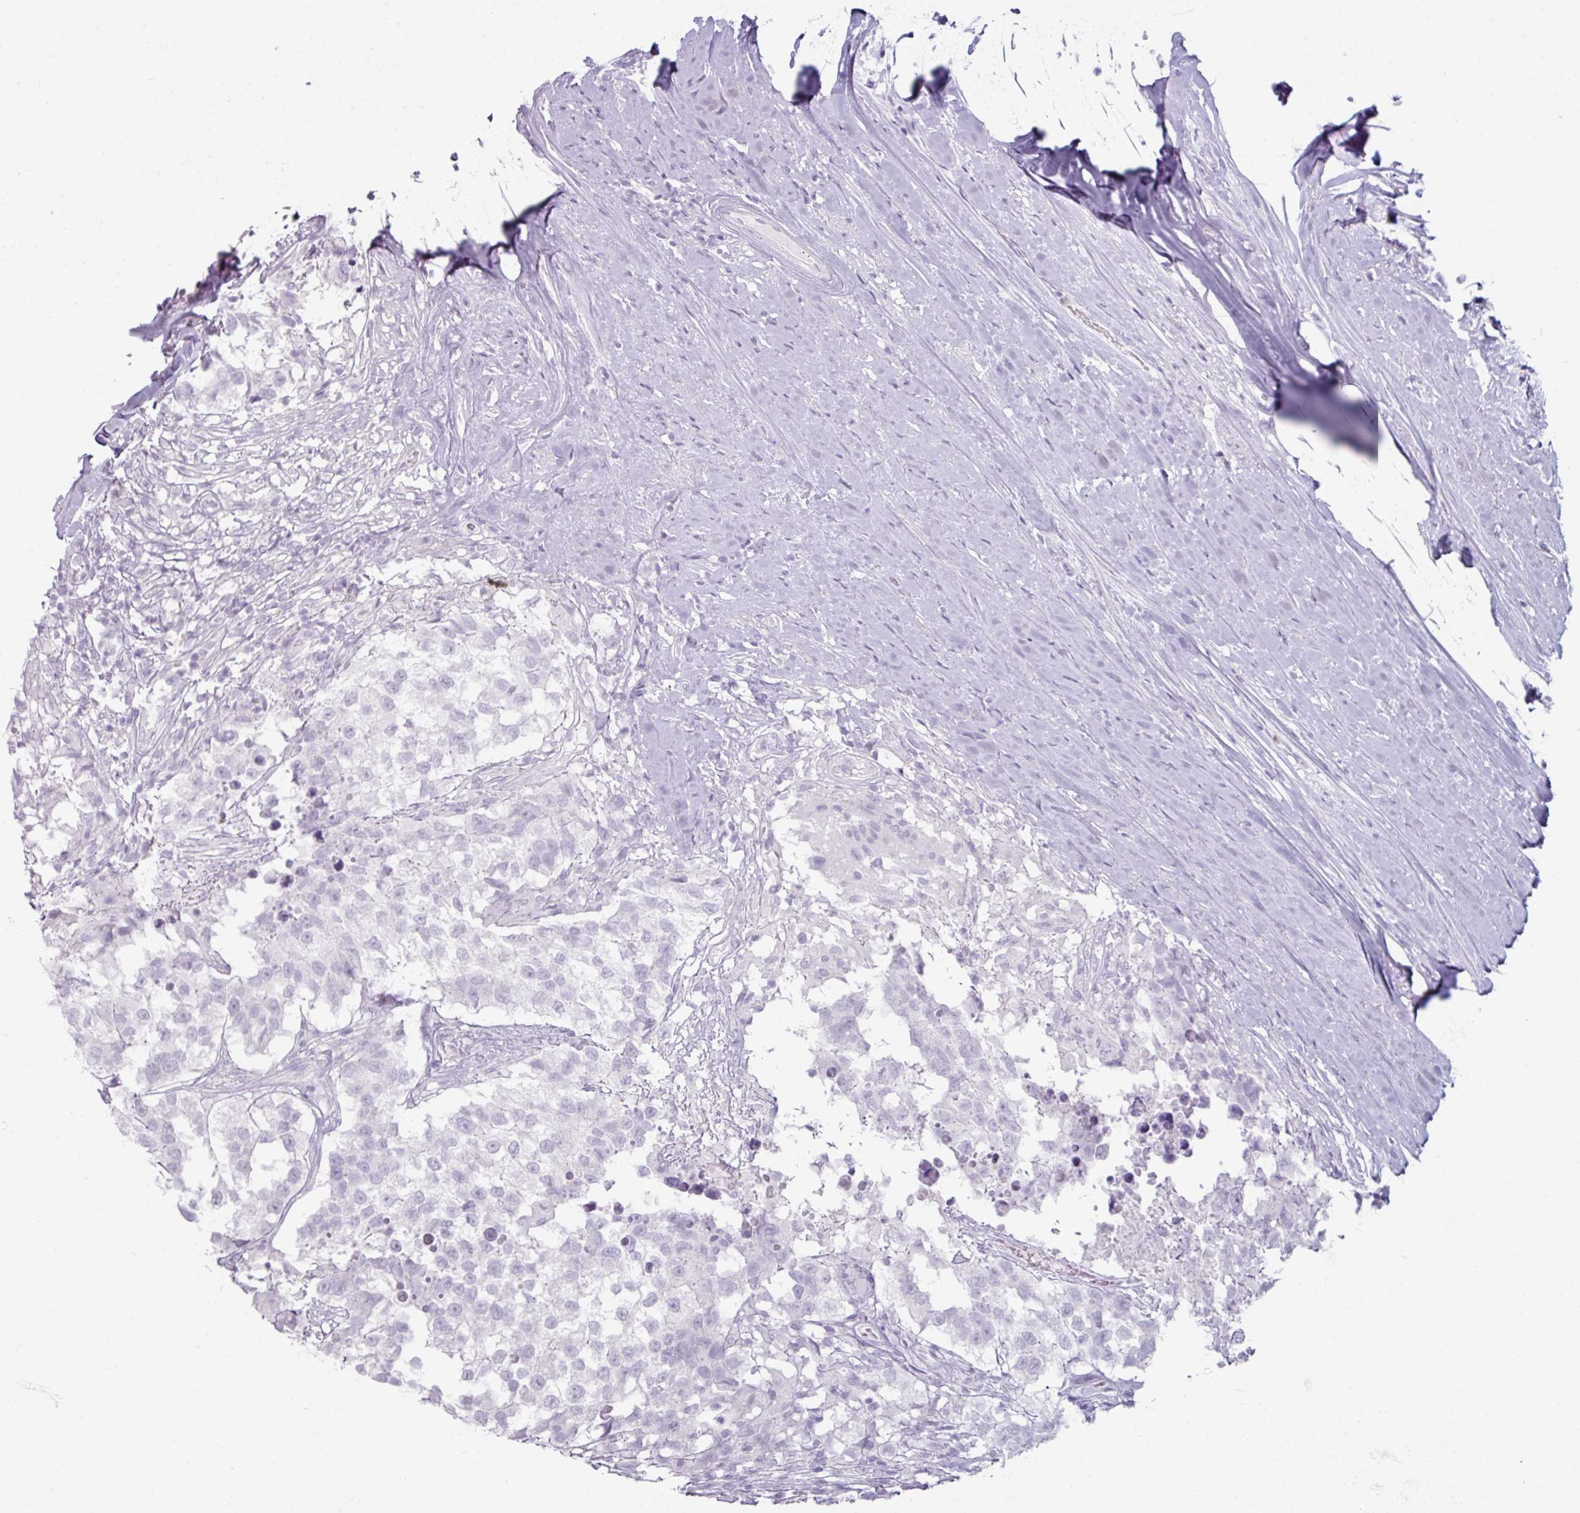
{"staining": {"intensity": "negative", "quantity": "none", "location": "none"}, "tissue": "testis cancer", "cell_type": "Tumor cells", "image_type": "cancer", "snomed": [{"axis": "morphology", "description": "Carcinoma, Embryonal, NOS"}, {"axis": "topography", "description": "Testis"}], "caption": "The image exhibits no staining of tumor cells in testis cancer.", "gene": "ARG1", "patient": {"sex": "male", "age": 83}}